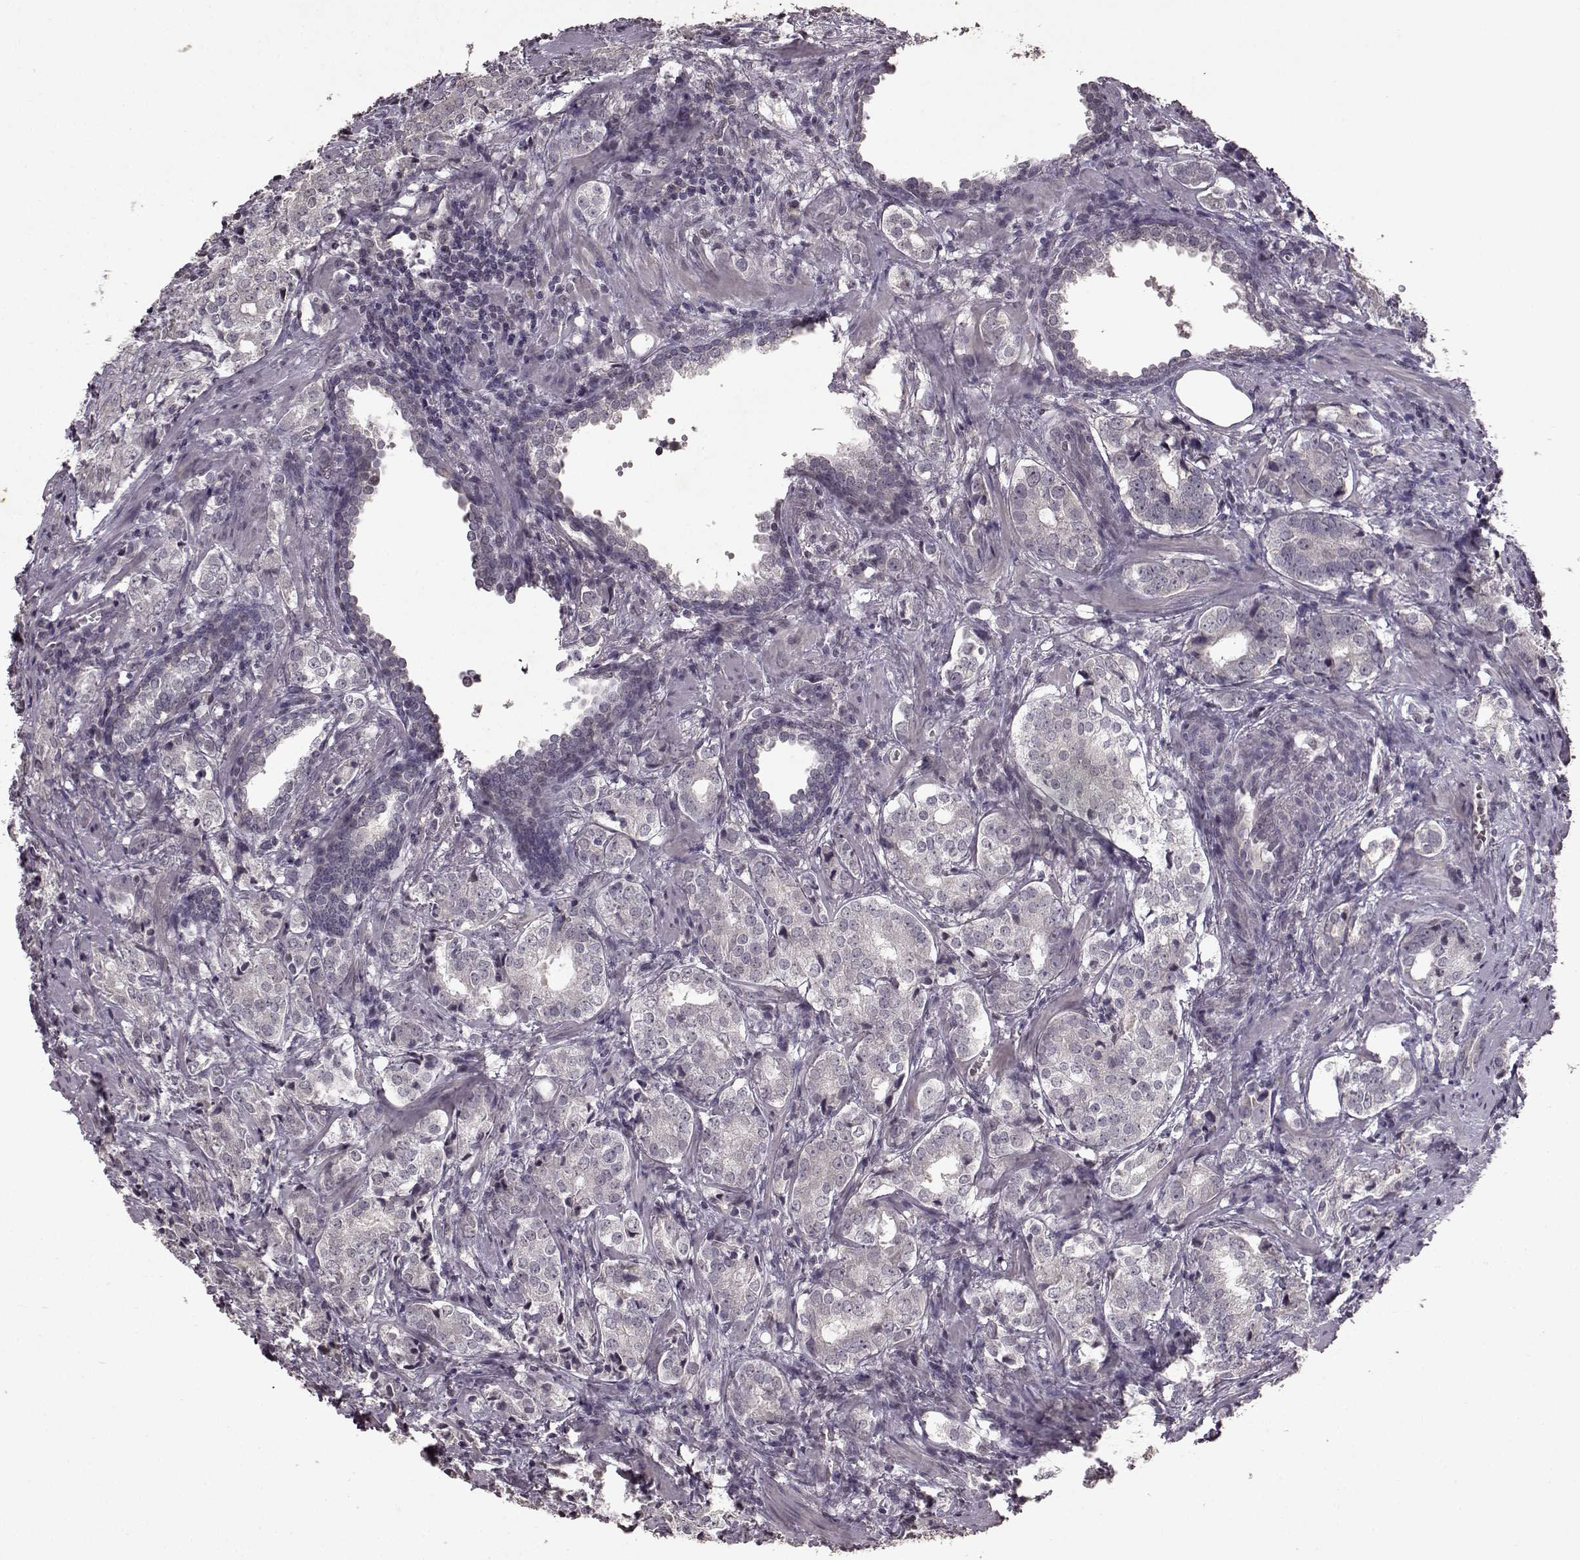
{"staining": {"intensity": "negative", "quantity": "none", "location": "none"}, "tissue": "prostate cancer", "cell_type": "Tumor cells", "image_type": "cancer", "snomed": [{"axis": "morphology", "description": "Adenocarcinoma, NOS"}, {"axis": "topography", "description": "Prostate and seminal vesicle, NOS"}], "caption": "The photomicrograph displays no staining of tumor cells in prostate cancer (adenocarcinoma).", "gene": "LHB", "patient": {"sex": "male", "age": 63}}